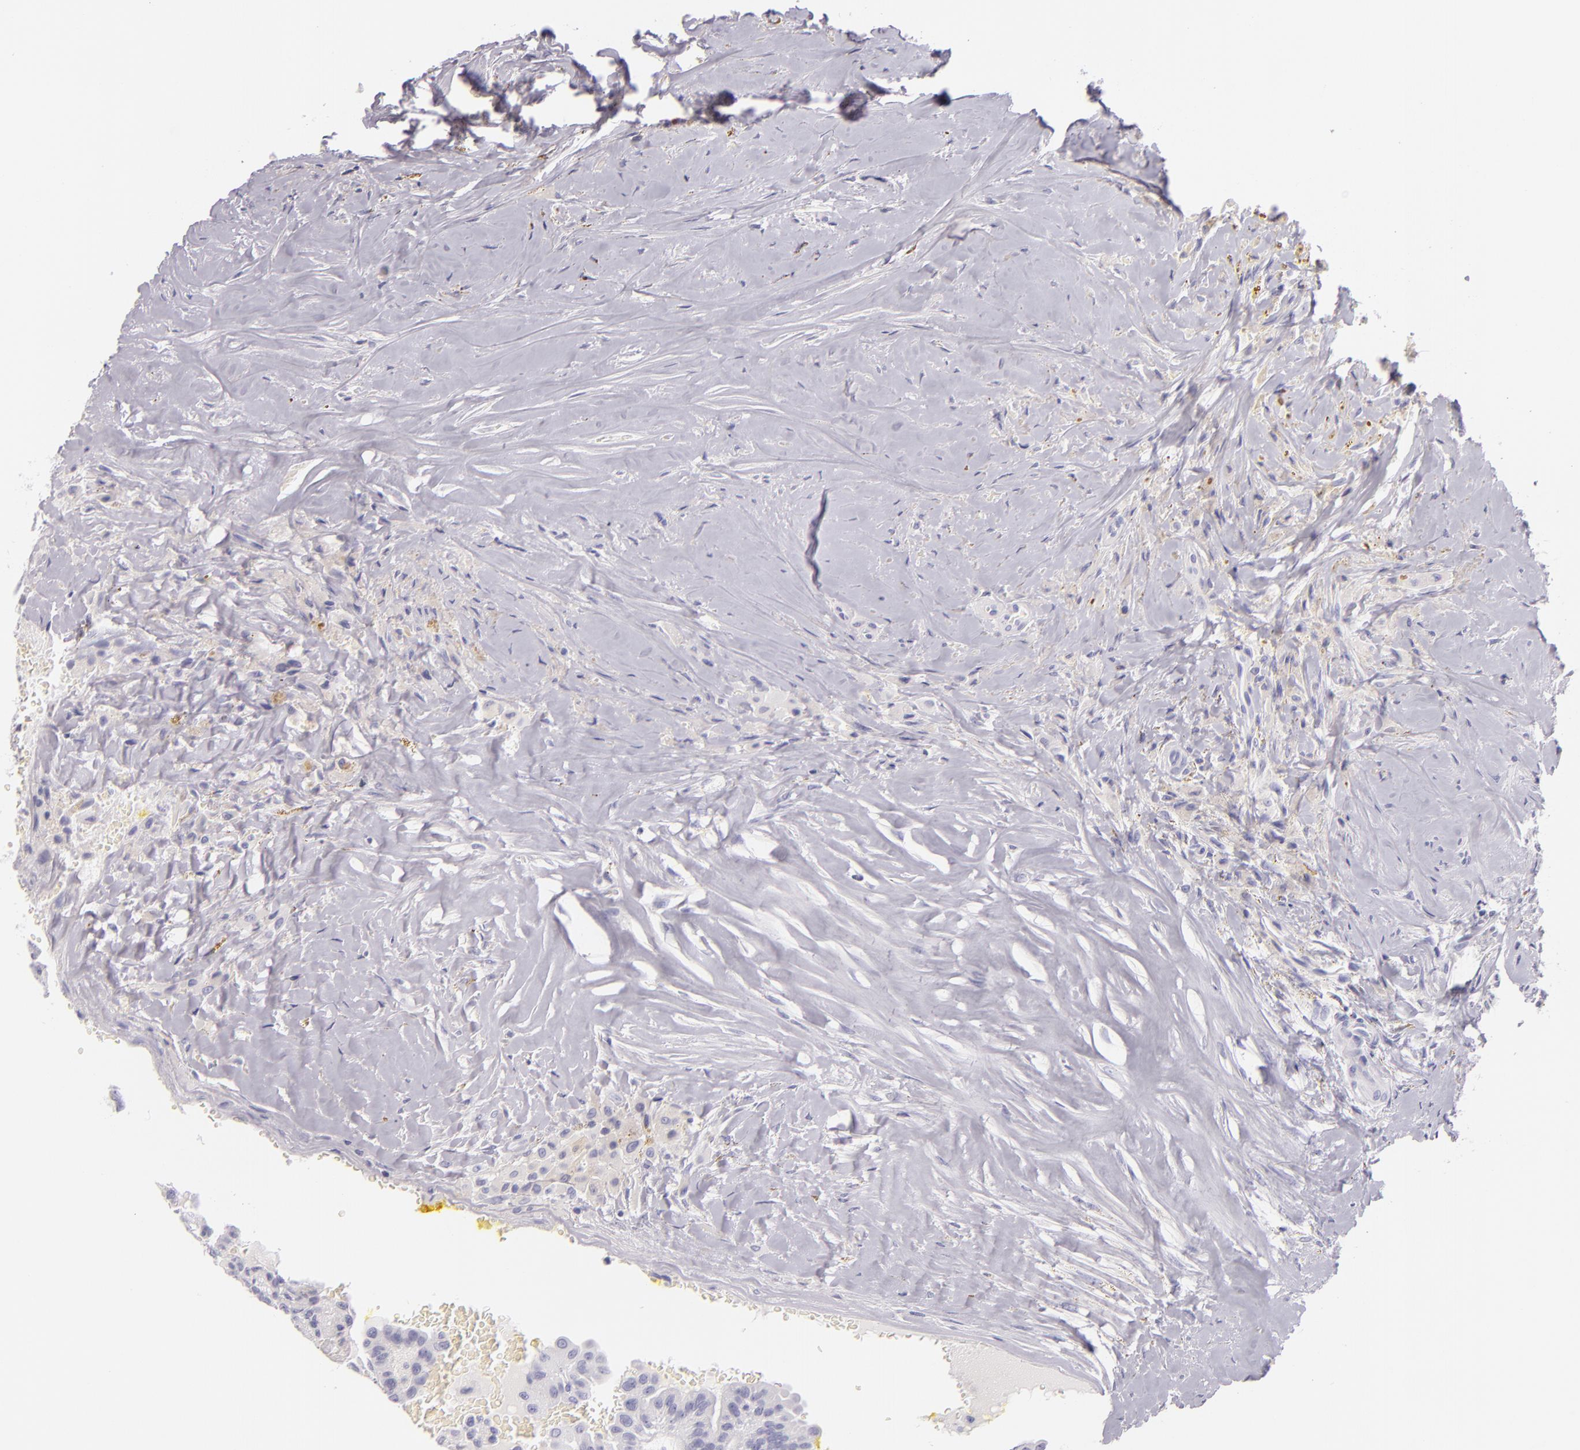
{"staining": {"intensity": "negative", "quantity": "none", "location": "none"}, "tissue": "thyroid cancer", "cell_type": "Tumor cells", "image_type": "cancer", "snomed": [{"axis": "morphology", "description": "Papillary adenocarcinoma, NOS"}, {"axis": "topography", "description": "Thyroid gland"}], "caption": "Photomicrograph shows no protein staining in tumor cells of thyroid cancer tissue. (DAB (3,3'-diaminobenzidine) immunohistochemistry (IHC) visualized using brightfield microscopy, high magnification).", "gene": "INA", "patient": {"sex": "male", "age": 87}}